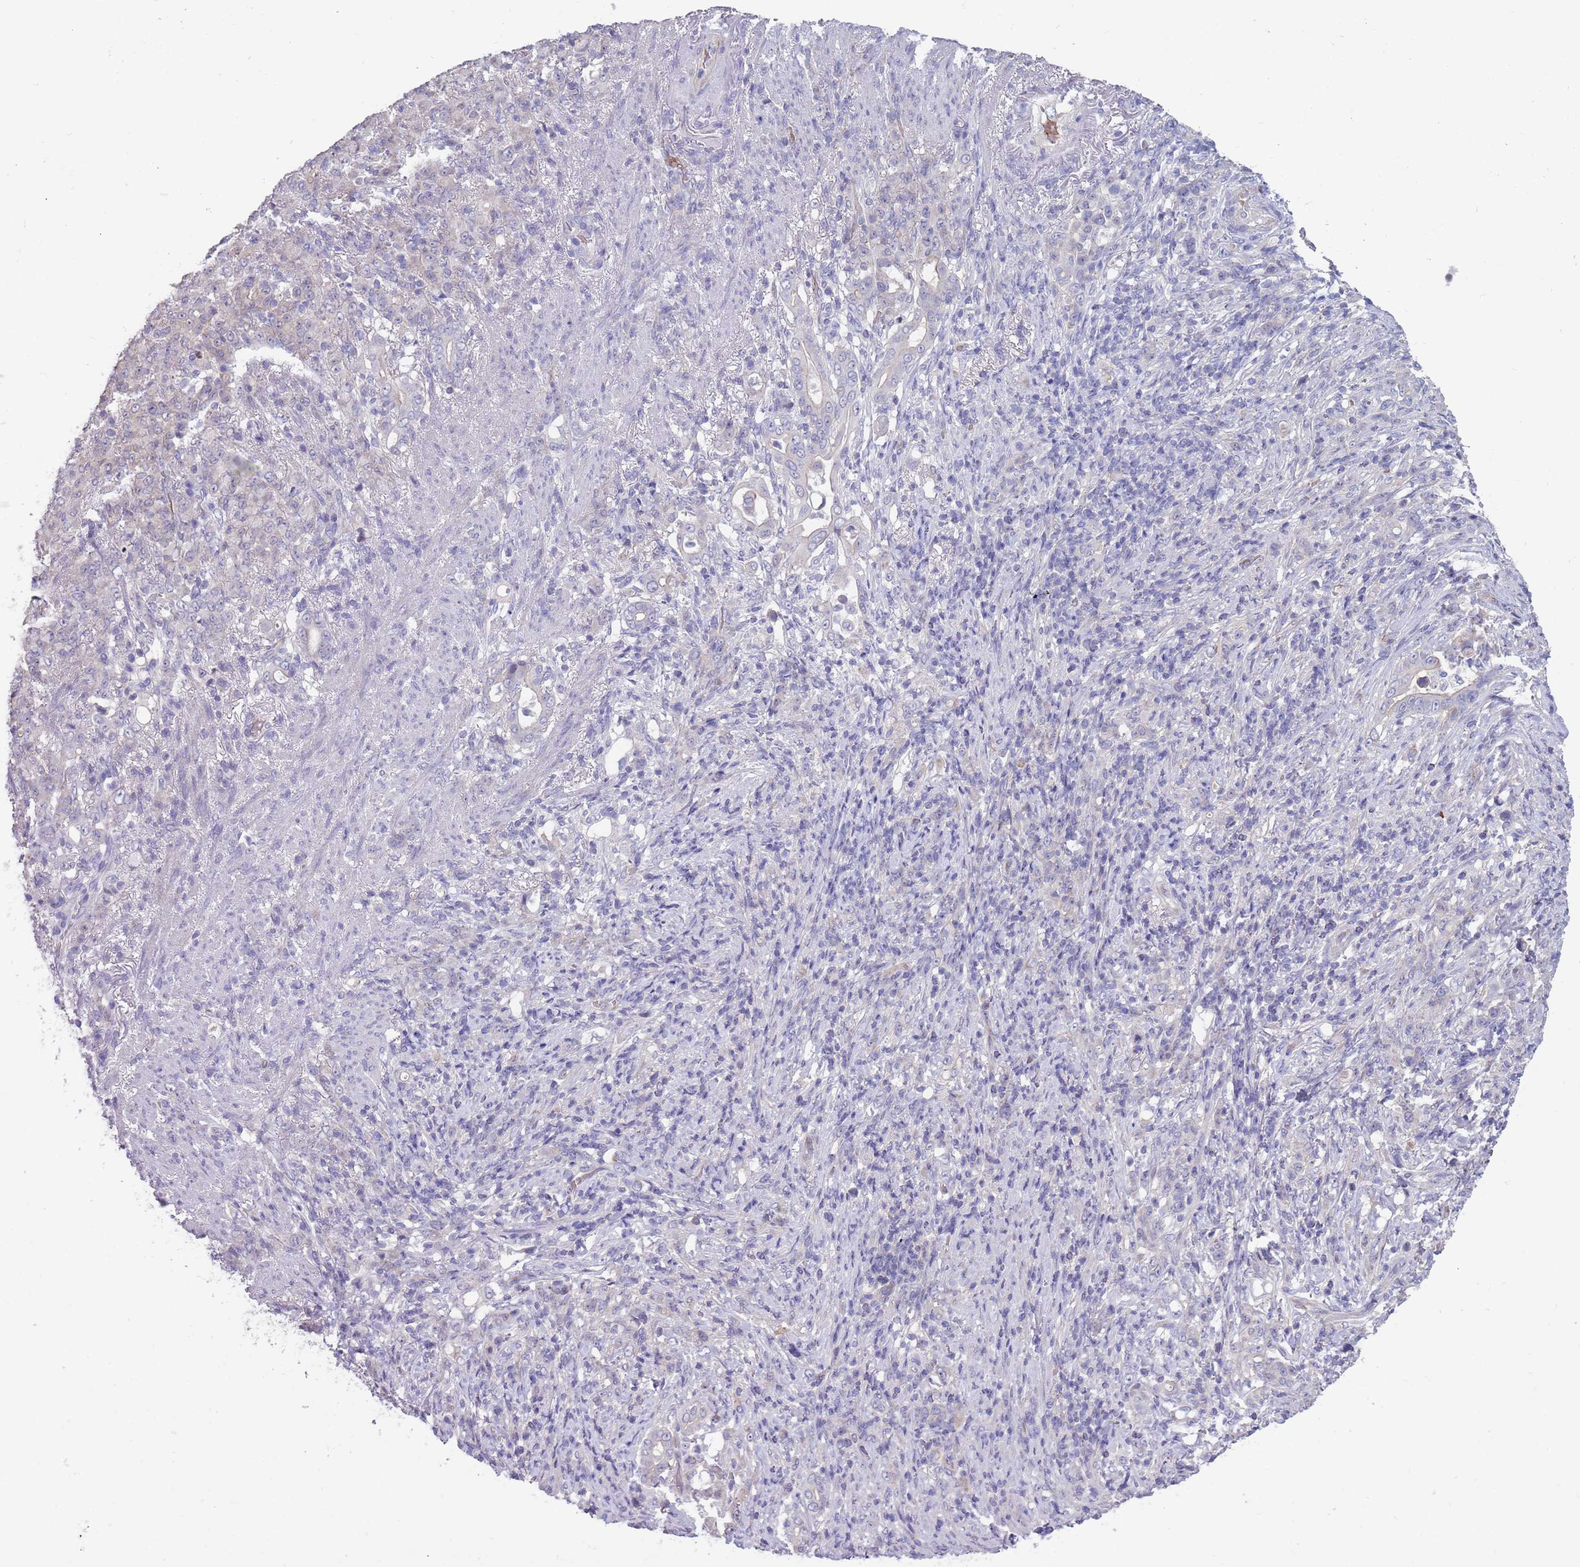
{"staining": {"intensity": "negative", "quantity": "none", "location": "none"}, "tissue": "stomach cancer", "cell_type": "Tumor cells", "image_type": "cancer", "snomed": [{"axis": "morphology", "description": "Normal tissue, NOS"}, {"axis": "morphology", "description": "Adenocarcinoma, NOS"}, {"axis": "topography", "description": "Stomach"}], "caption": "This is an IHC micrograph of adenocarcinoma (stomach). There is no positivity in tumor cells.", "gene": "ZNF14", "patient": {"sex": "female", "age": 79}}